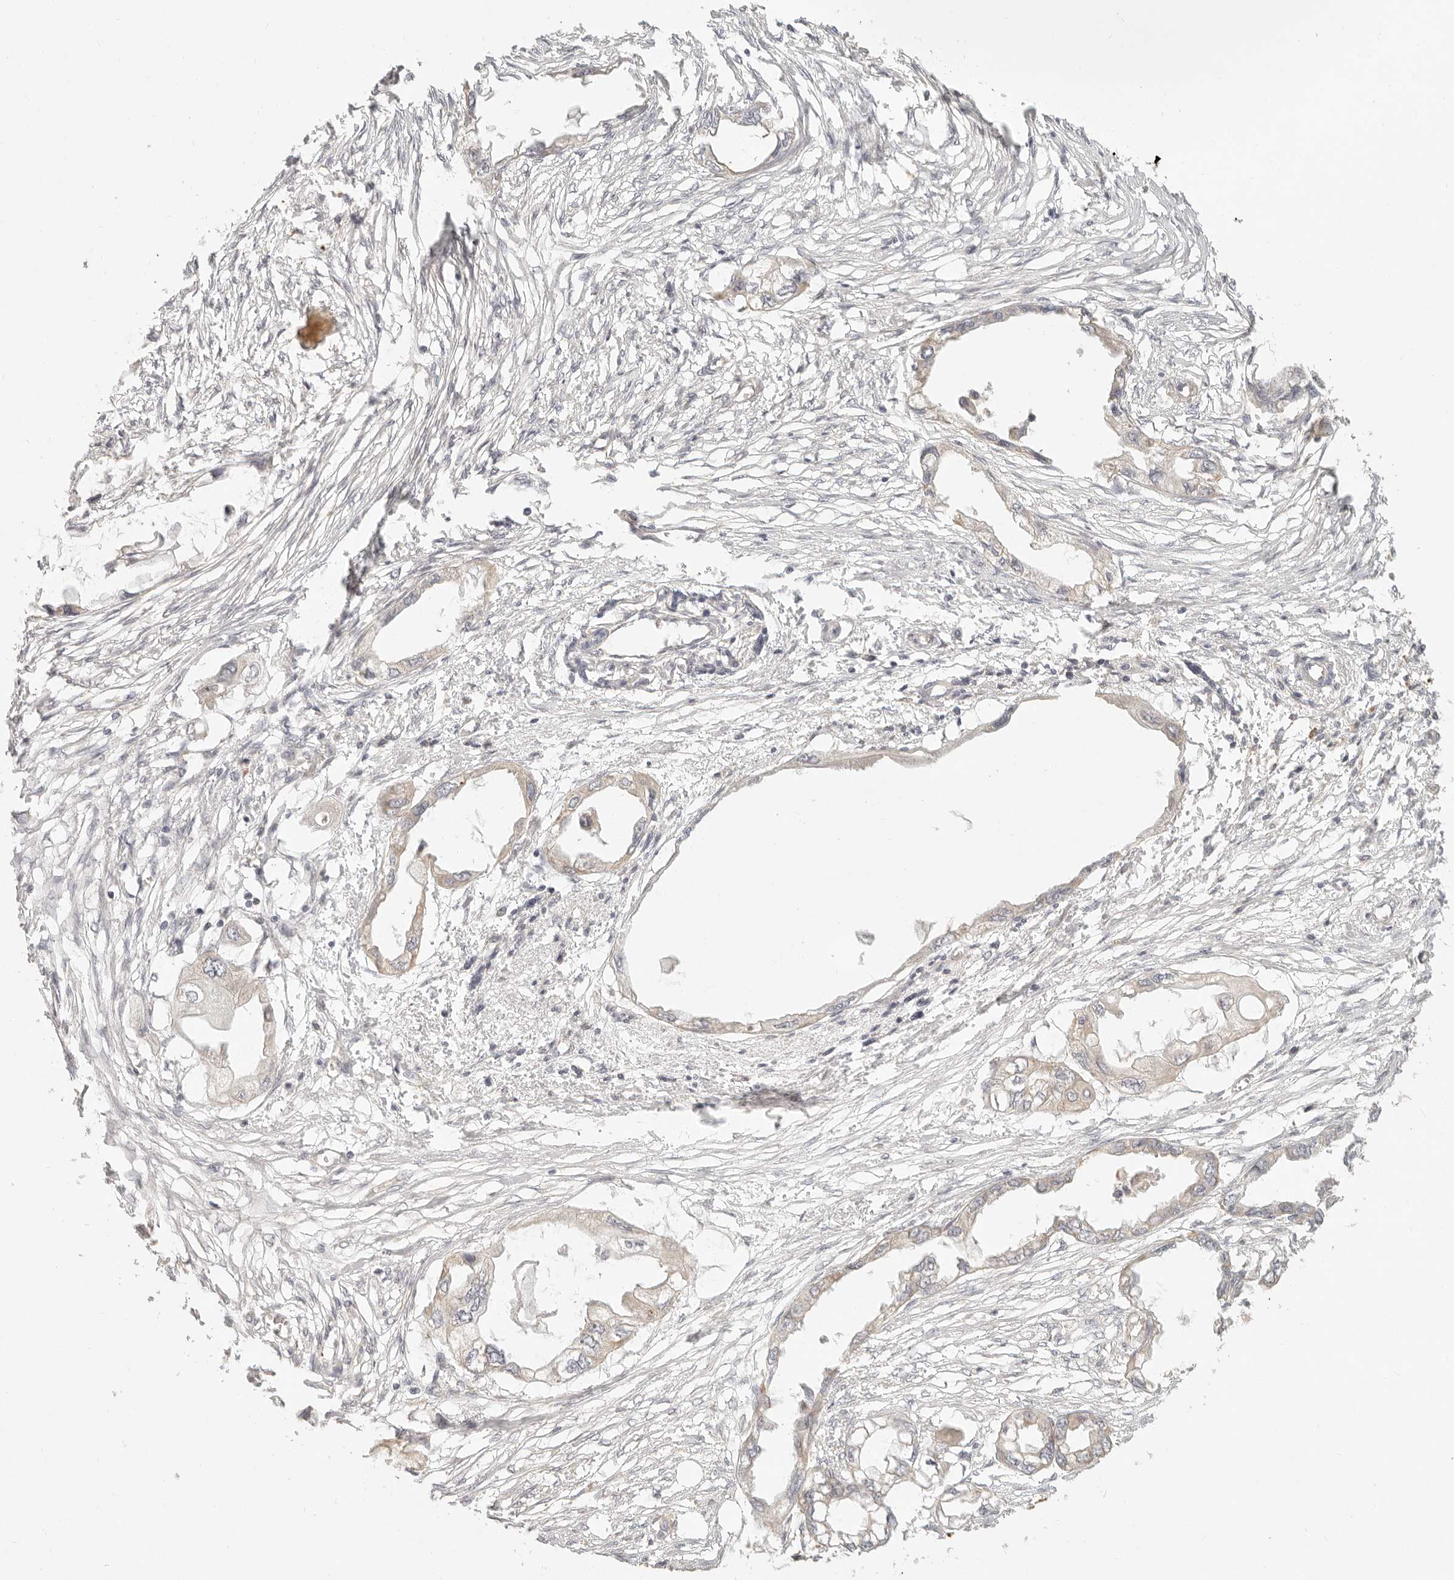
{"staining": {"intensity": "negative", "quantity": "none", "location": "none"}, "tissue": "endometrial cancer", "cell_type": "Tumor cells", "image_type": "cancer", "snomed": [{"axis": "morphology", "description": "Adenocarcinoma, NOS"}, {"axis": "morphology", "description": "Adenocarcinoma, metastatic, NOS"}, {"axis": "topography", "description": "Adipose tissue"}, {"axis": "topography", "description": "Endometrium"}], "caption": "This is an immunohistochemistry (IHC) photomicrograph of endometrial adenocarcinoma. There is no staining in tumor cells.", "gene": "PPP1R3B", "patient": {"sex": "female", "age": 67}}